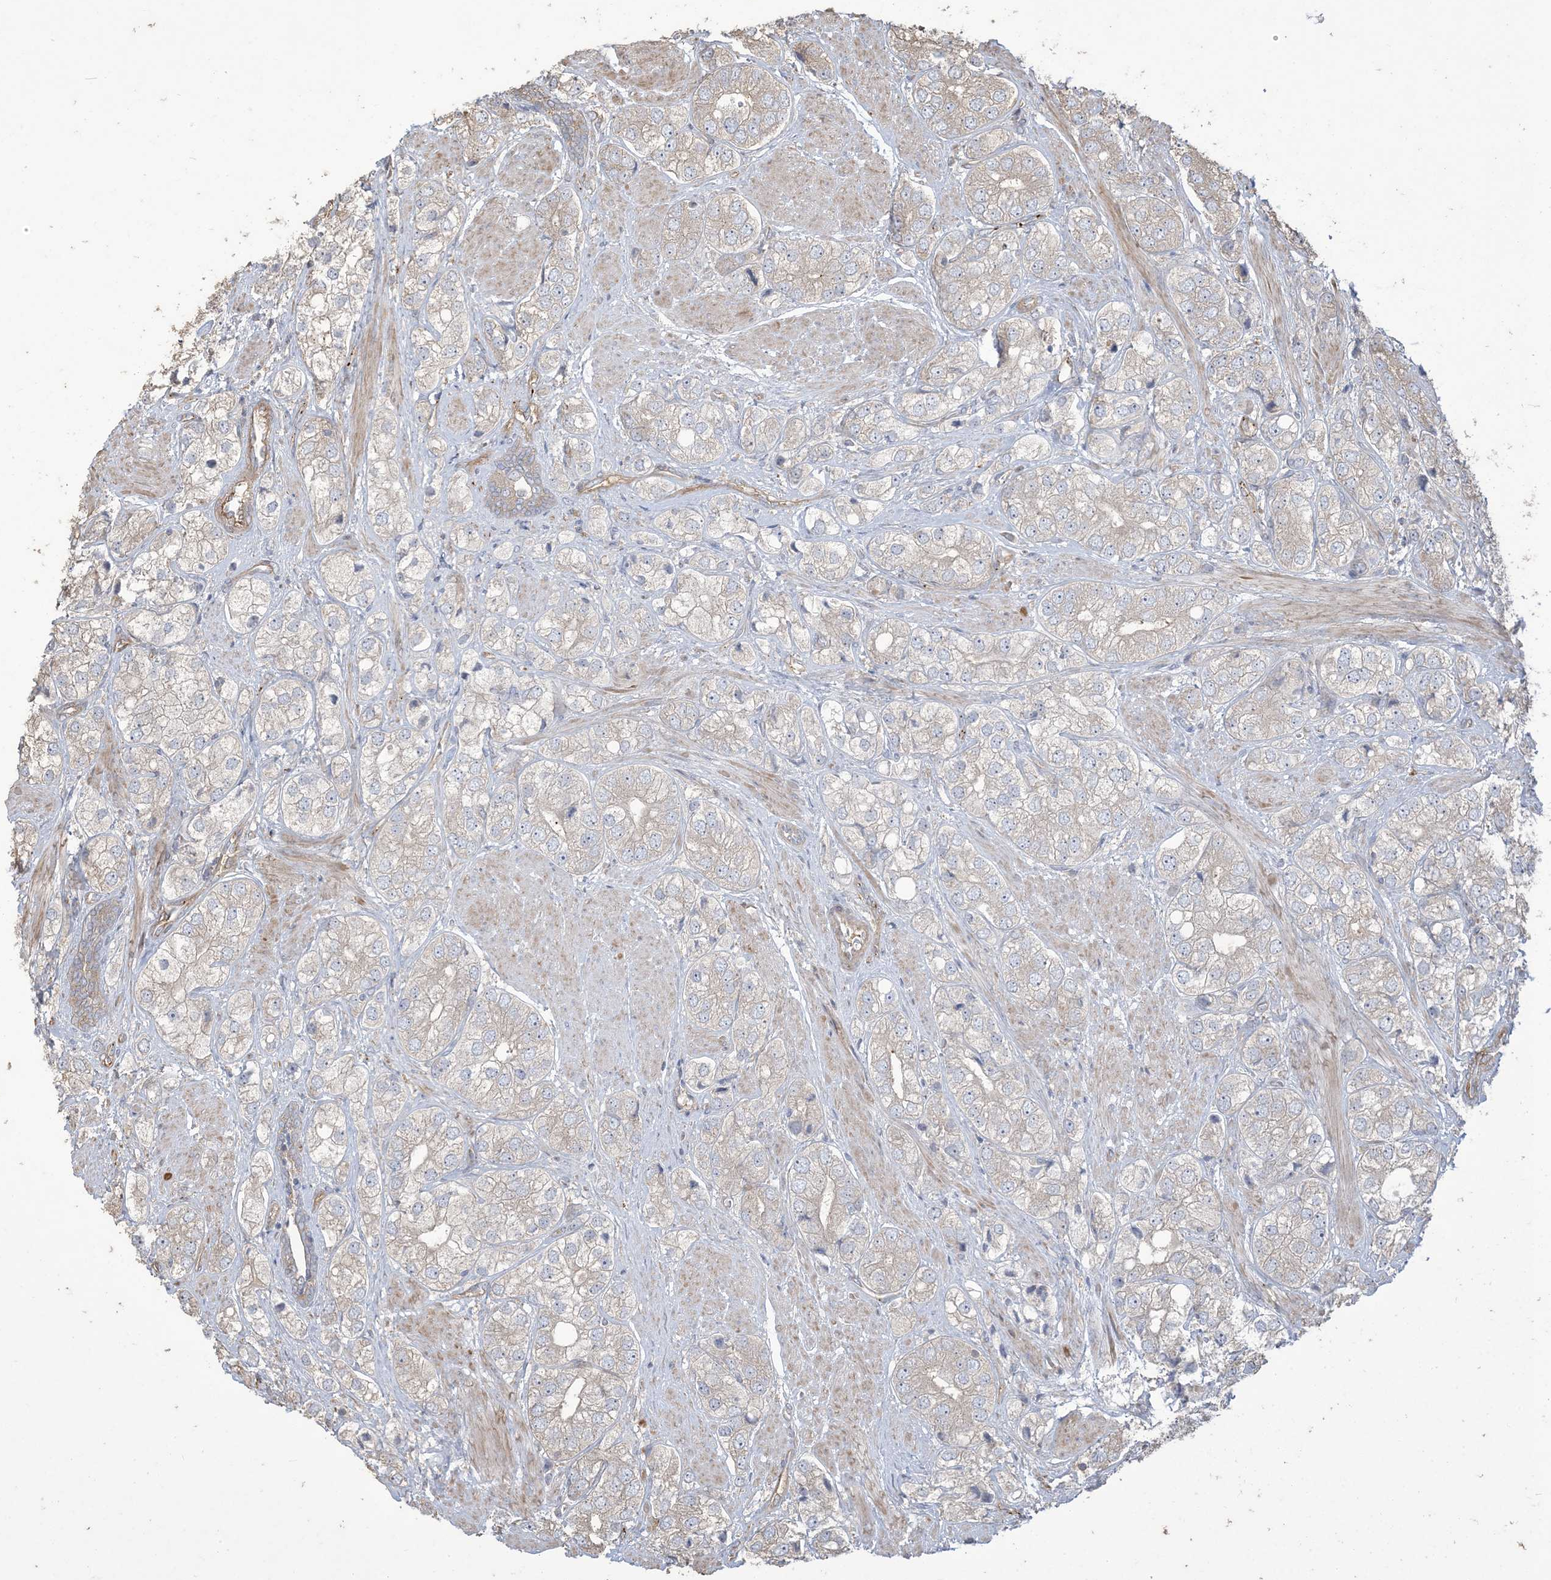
{"staining": {"intensity": "weak", "quantity": "<25%", "location": "cytoplasmic/membranous"}, "tissue": "prostate cancer", "cell_type": "Tumor cells", "image_type": "cancer", "snomed": [{"axis": "morphology", "description": "Adenocarcinoma, High grade"}, {"axis": "topography", "description": "Prostate"}], "caption": "Prostate cancer was stained to show a protein in brown. There is no significant expression in tumor cells. The staining was performed using DAB (3,3'-diaminobenzidine) to visualize the protein expression in brown, while the nuclei were stained in blue with hematoxylin (Magnification: 20x).", "gene": "KLHL18", "patient": {"sex": "male", "age": 50}}